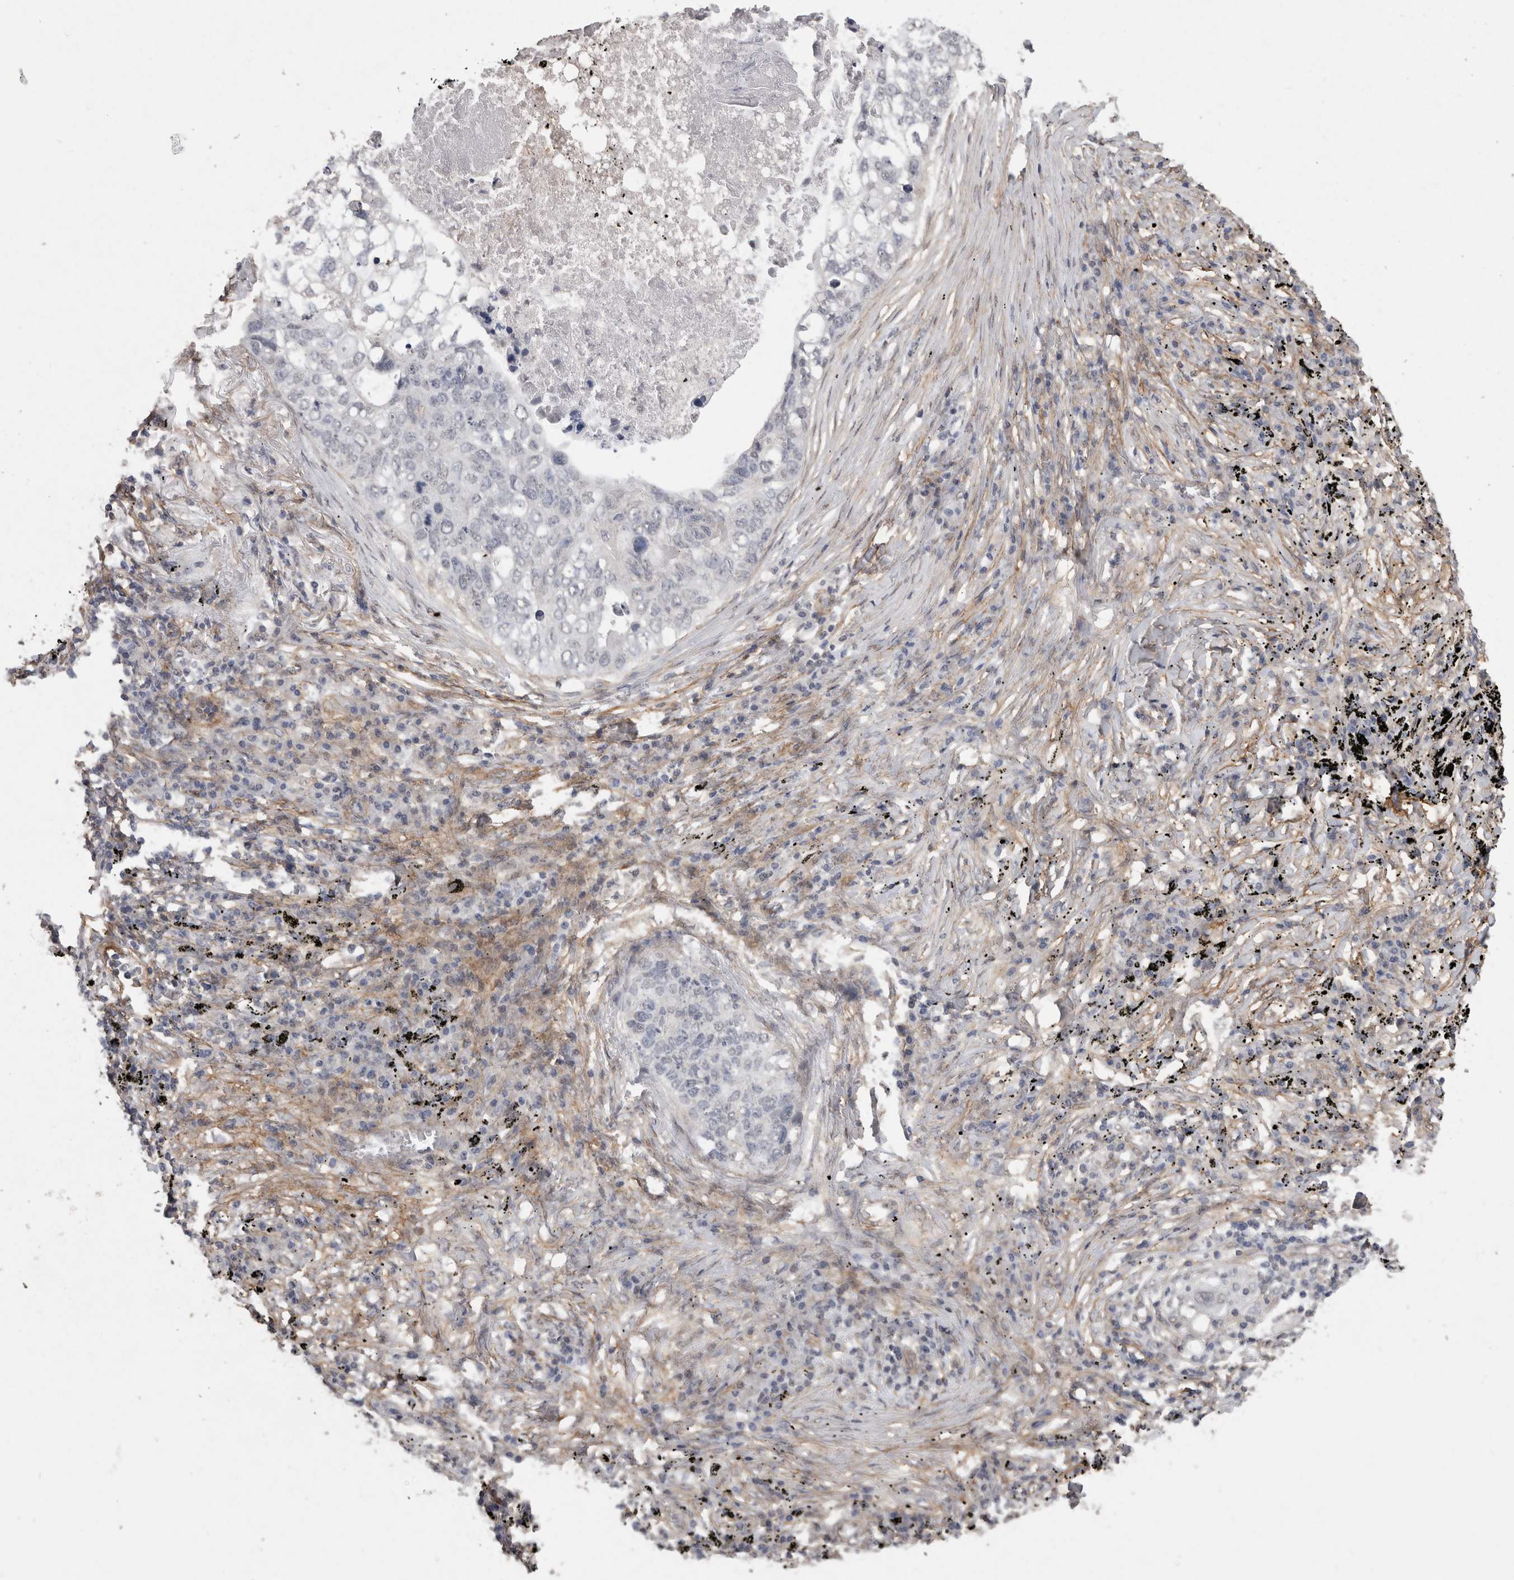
{"staining": {"intensity": "negative", "quantity": "none", "location": "none"}, "tissue": "lung cancer", "cell_type": "Tumor cells", "image_type": "cancer", "snomed": [{"axis": "morphology", "description": "Squamous cell carcinoma, NOS"}, {"axis": "topography", "description": "Lung"}], "caption": "Immunohistochemistry image of human lung cancer stained for a protein (brown), which demonstrates no positivity in tumor cells.", "gene": "RECK", "patient": {"sex": "female", "age": 63}}